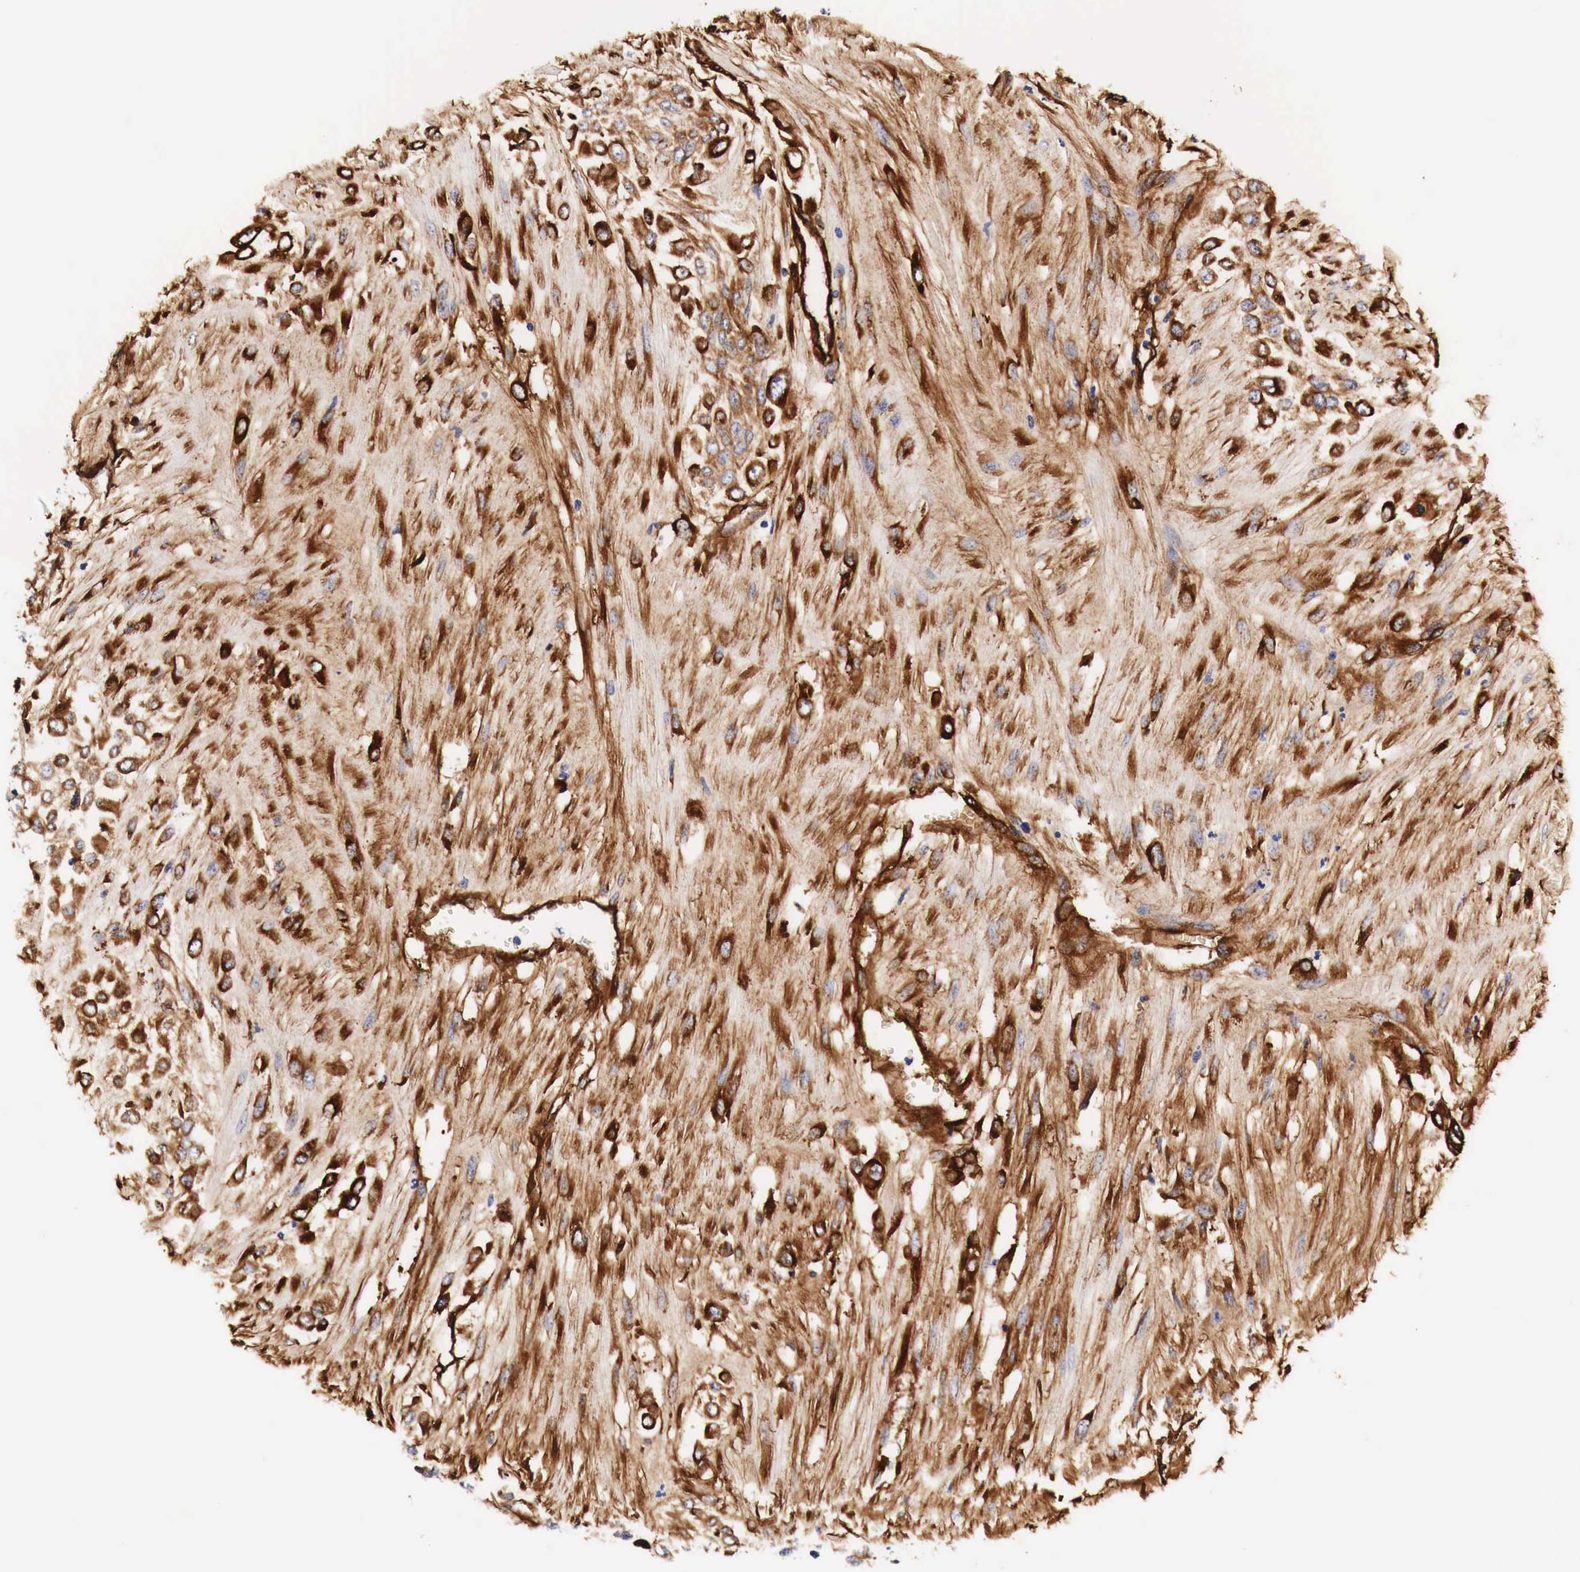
{"staining": {"intensity": "strong", "quantity": ">75%", "location": "cytoplasmic/membranous"}, "tissue": "urothelial cancer", "cell_type": "Tumor cells", "image_type": "cancer", "snomed": [{"axis": "morphology", "description": "Urothelial carcinoma, High grade"}, {"axis": "topography", "description": "Urinary bladder"}], "caption": "Urothelial cancer was stained to show a protein in brown. There is high levels of strong cytoplasmic/membranous expression in about >75% of tumor cells. (IHC, brightfield microscopy, high magnification).", "gene": "LAMB2", "patient": {"sex": "male", "age": 57}}